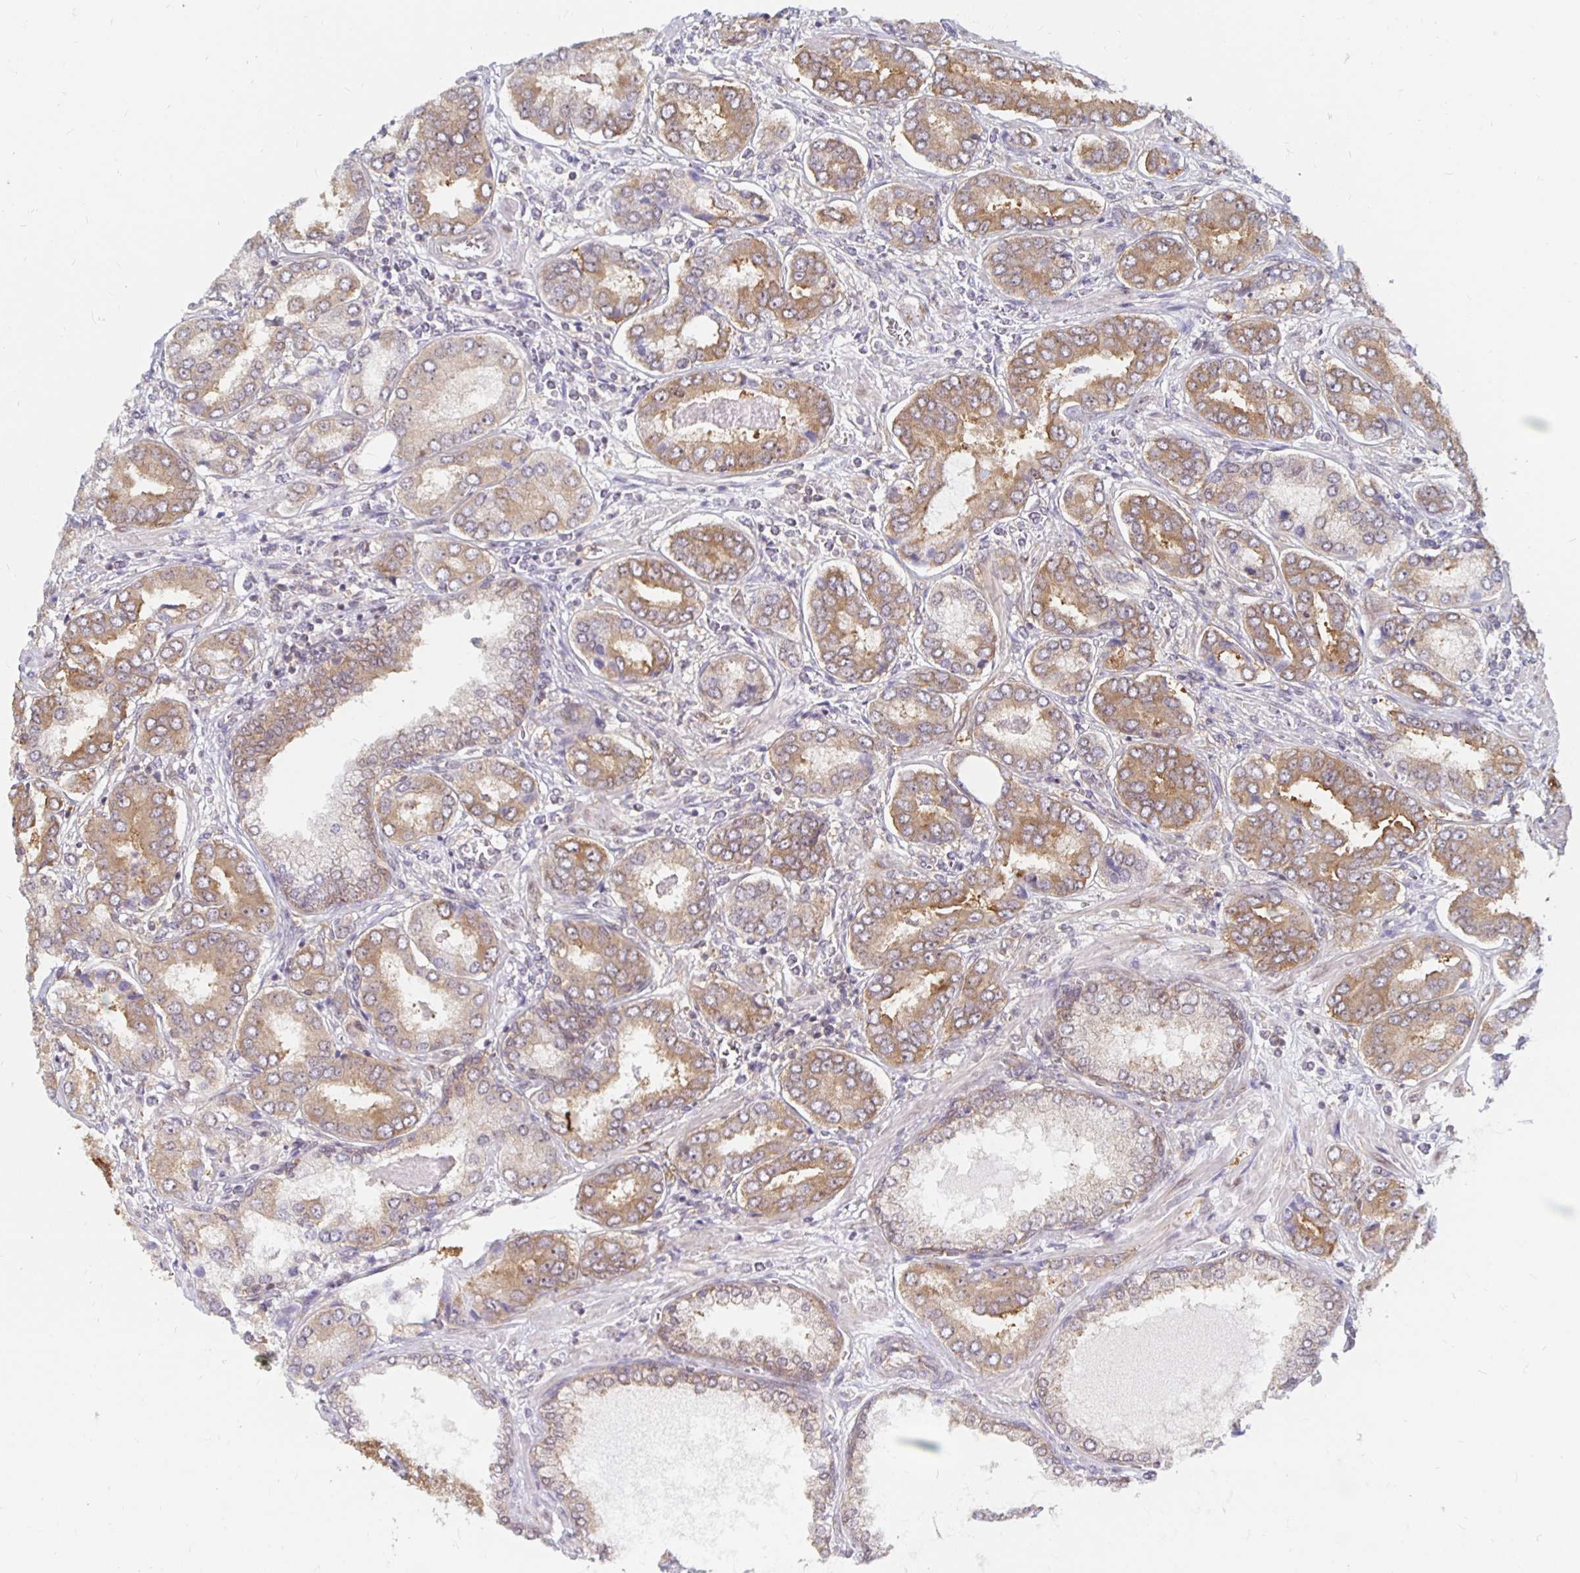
{"staining": {"intensity": "moderate", "quantity": ">75%", "location": "cytoplasmic/membranous"}, "tissue": "prostate cancer", "cell_type": "Tumor cells", "image_type": "cancer", "snomed": [{"axis": "morphology", "description": "Adenocarcinoma, High grade"}, {"axis": "topography", "description": "Prostate"}], "caption": "Protein expression analysis of prostate cancer shows moderate cytoplasmic/membranous positivity in approximately >75% of tumor cells.", "gene": "PDAP1", "patient": {"sex": "male", "age": 72}}